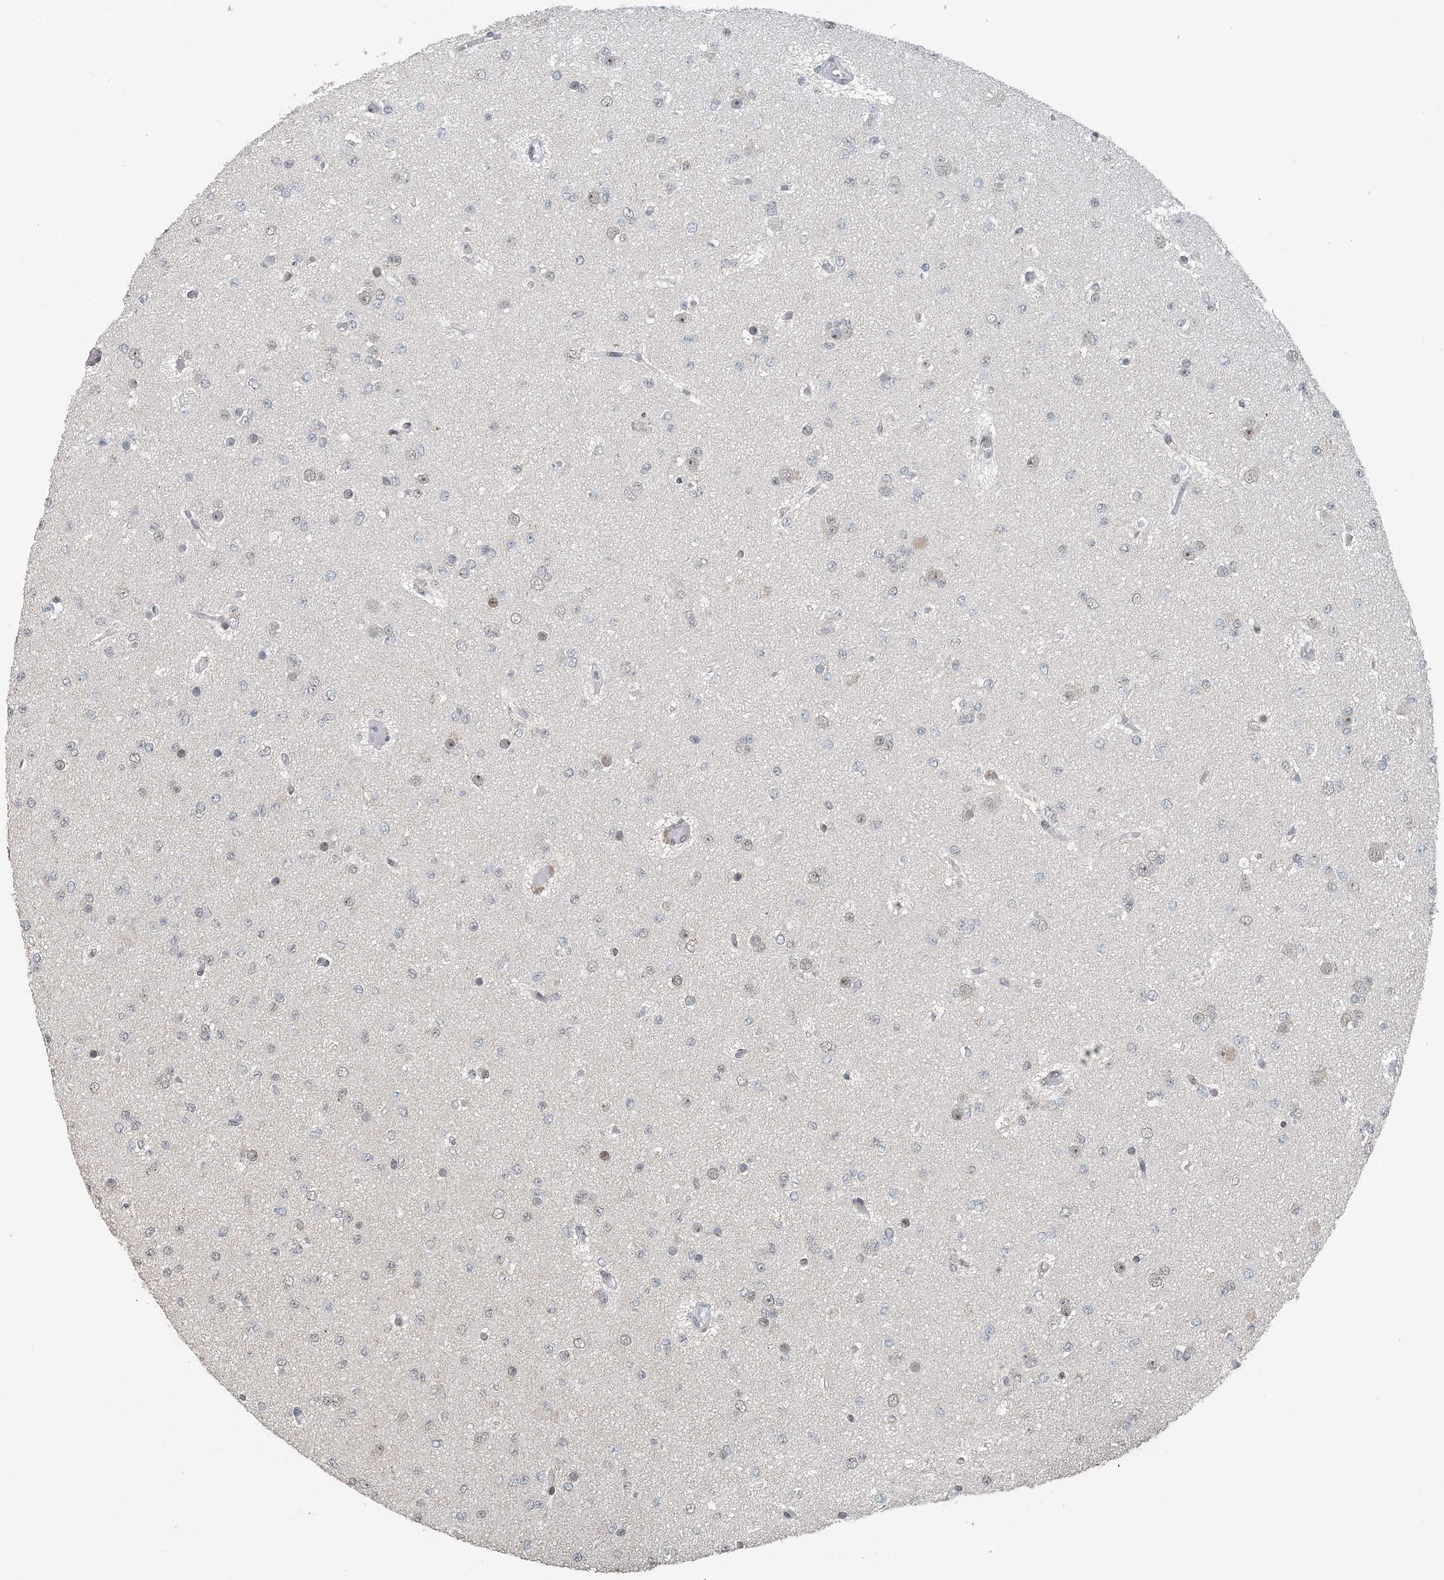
{"staining": {"intensity": "weak", "quantity": "<25%", "location": "nuclear"}, "tissue": "glioma", "cell_type": "Tumor cells", "image_type": "cancer", "snomed": [{"axis": "morphology", "description": "Glioma, malignant, Low grade"}, {"axis": "topography", "description": "Brain"}], "caption": "Human malignant low-grade glioma stained for a protein using immunohistochemistry demonstrates no positivity in tumor cells.", "gene": "MBD2", "patient": {"sex": "female", "age": 22}}